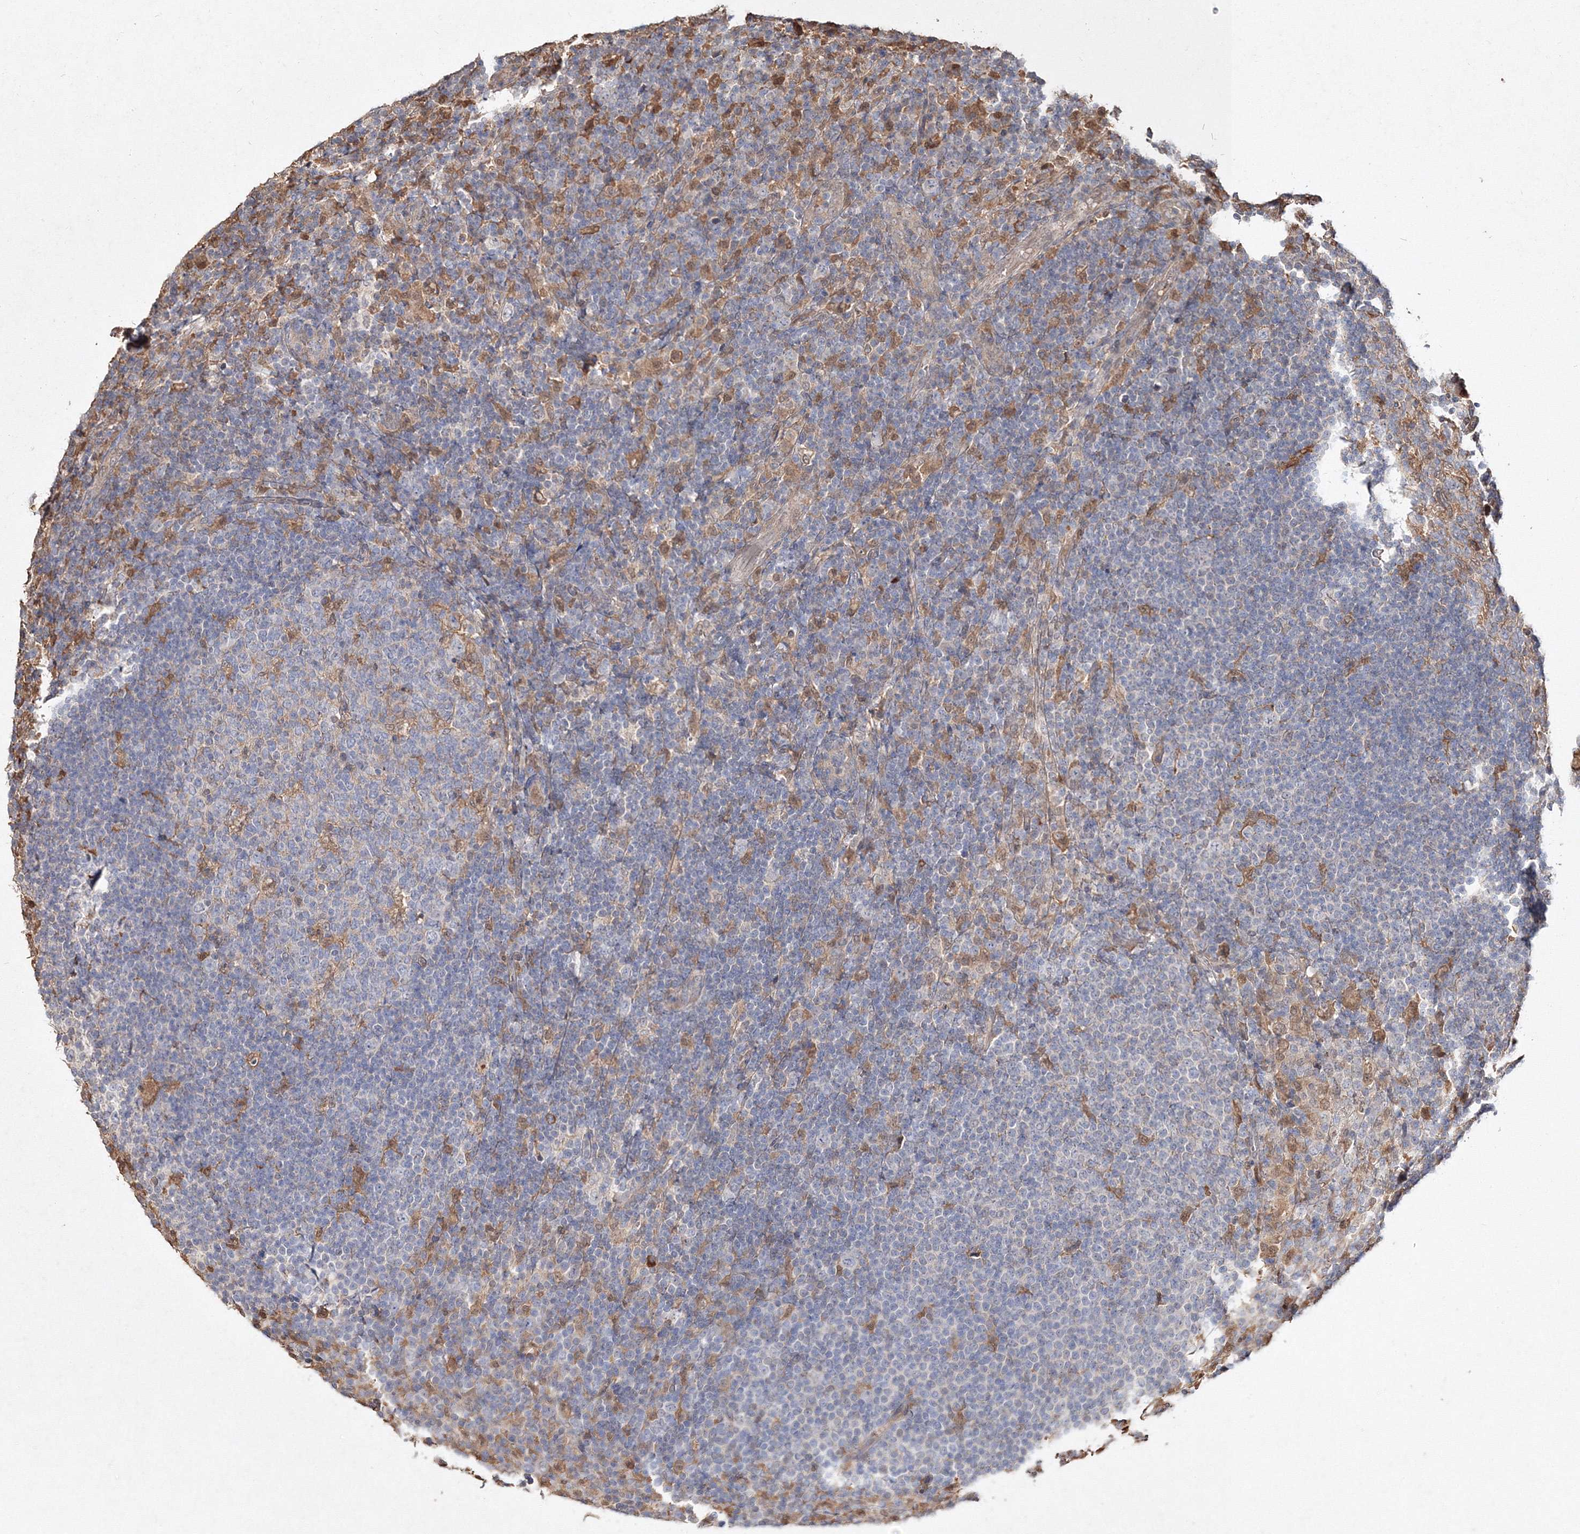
{"staining": {"intensity": "moderate", "quantity": "<25%", "location": "cytoplasmic/membranous"}, "tissue": "lymph node", "cell_type": "Germinal center cells", "image_type": "normal", "snomed": [{"axis": "morphology", "description": "Normal tissue, NOS"}, {"axis": "topography", "description": "Lymph node"}], "caption": "The histopathology image demonstrates immunohistochemical staining of unremarkable lymph node. There is moderate cytoplasmic/membranous positivity is appreciated in approximately <25% of germinal center cells. The protein of interest is shown in brown color, while the nuclei are stained blue.", "gene": "S100A11", "patient": {"sex": "female", "age": 53}}